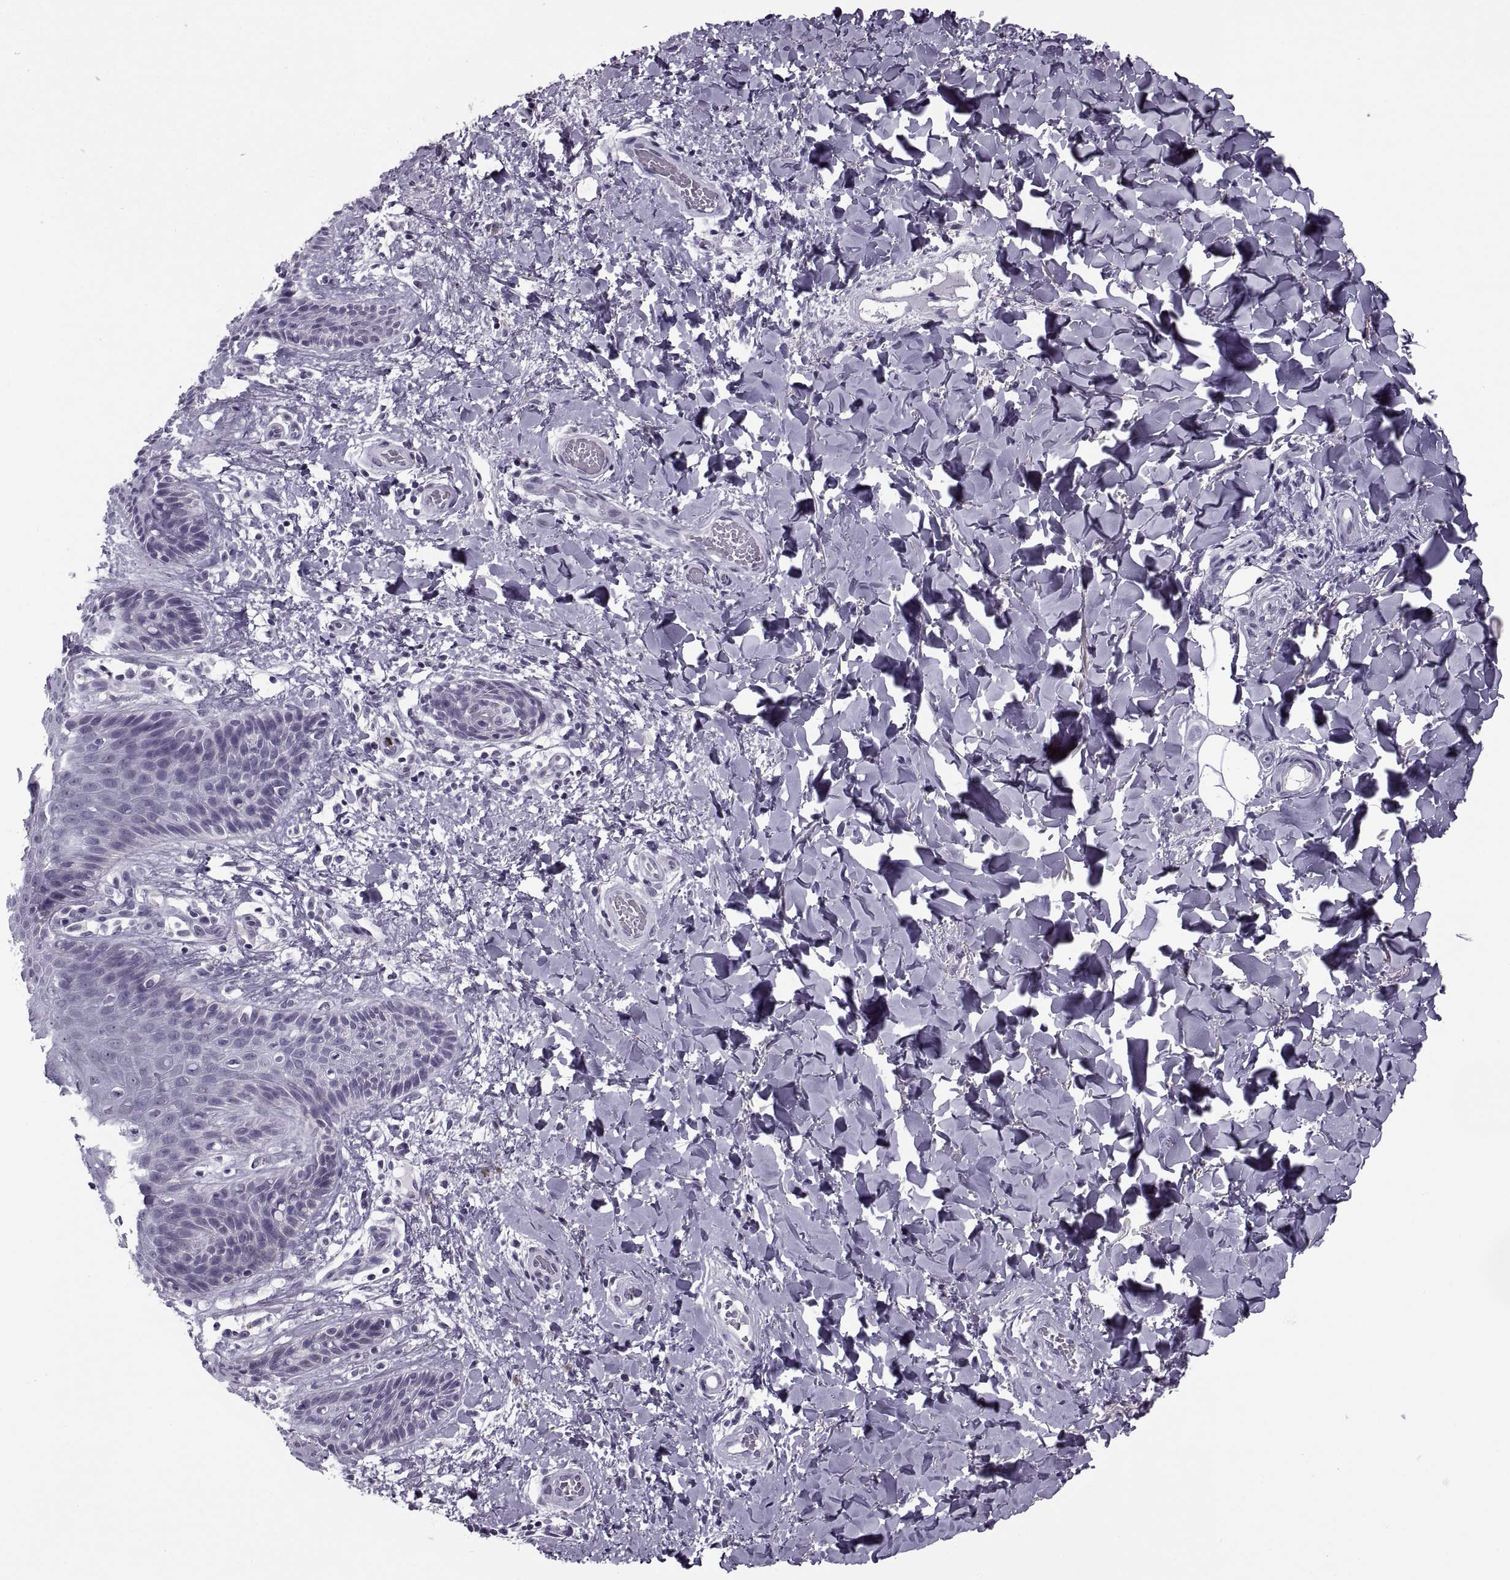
{"staining": {"intensity": "negative", "quantity": "none", "location": "none"}, "tissue": "skin", "cell_type": "Epidermal cells", "image_type": "normal", "snomed": [{"axis": "morphology", "description": "Normal tissue, NOS"}, {"axis": "topography", "description": "Anal"}], "caption": "An immunohistochemistry (IHC) photomicrograph of normal skin is shown. There is no staining in epidermal cells of skin. The staining was performed using DAB (3,3'-diaminobenzidine) to visualize the protein expression in brown, while the nuclei were stained in blue with hematoxylin (Magnification: 20x).", "gene": "TBC1D3B", "patient": {"sex": "male", "age": 36}}